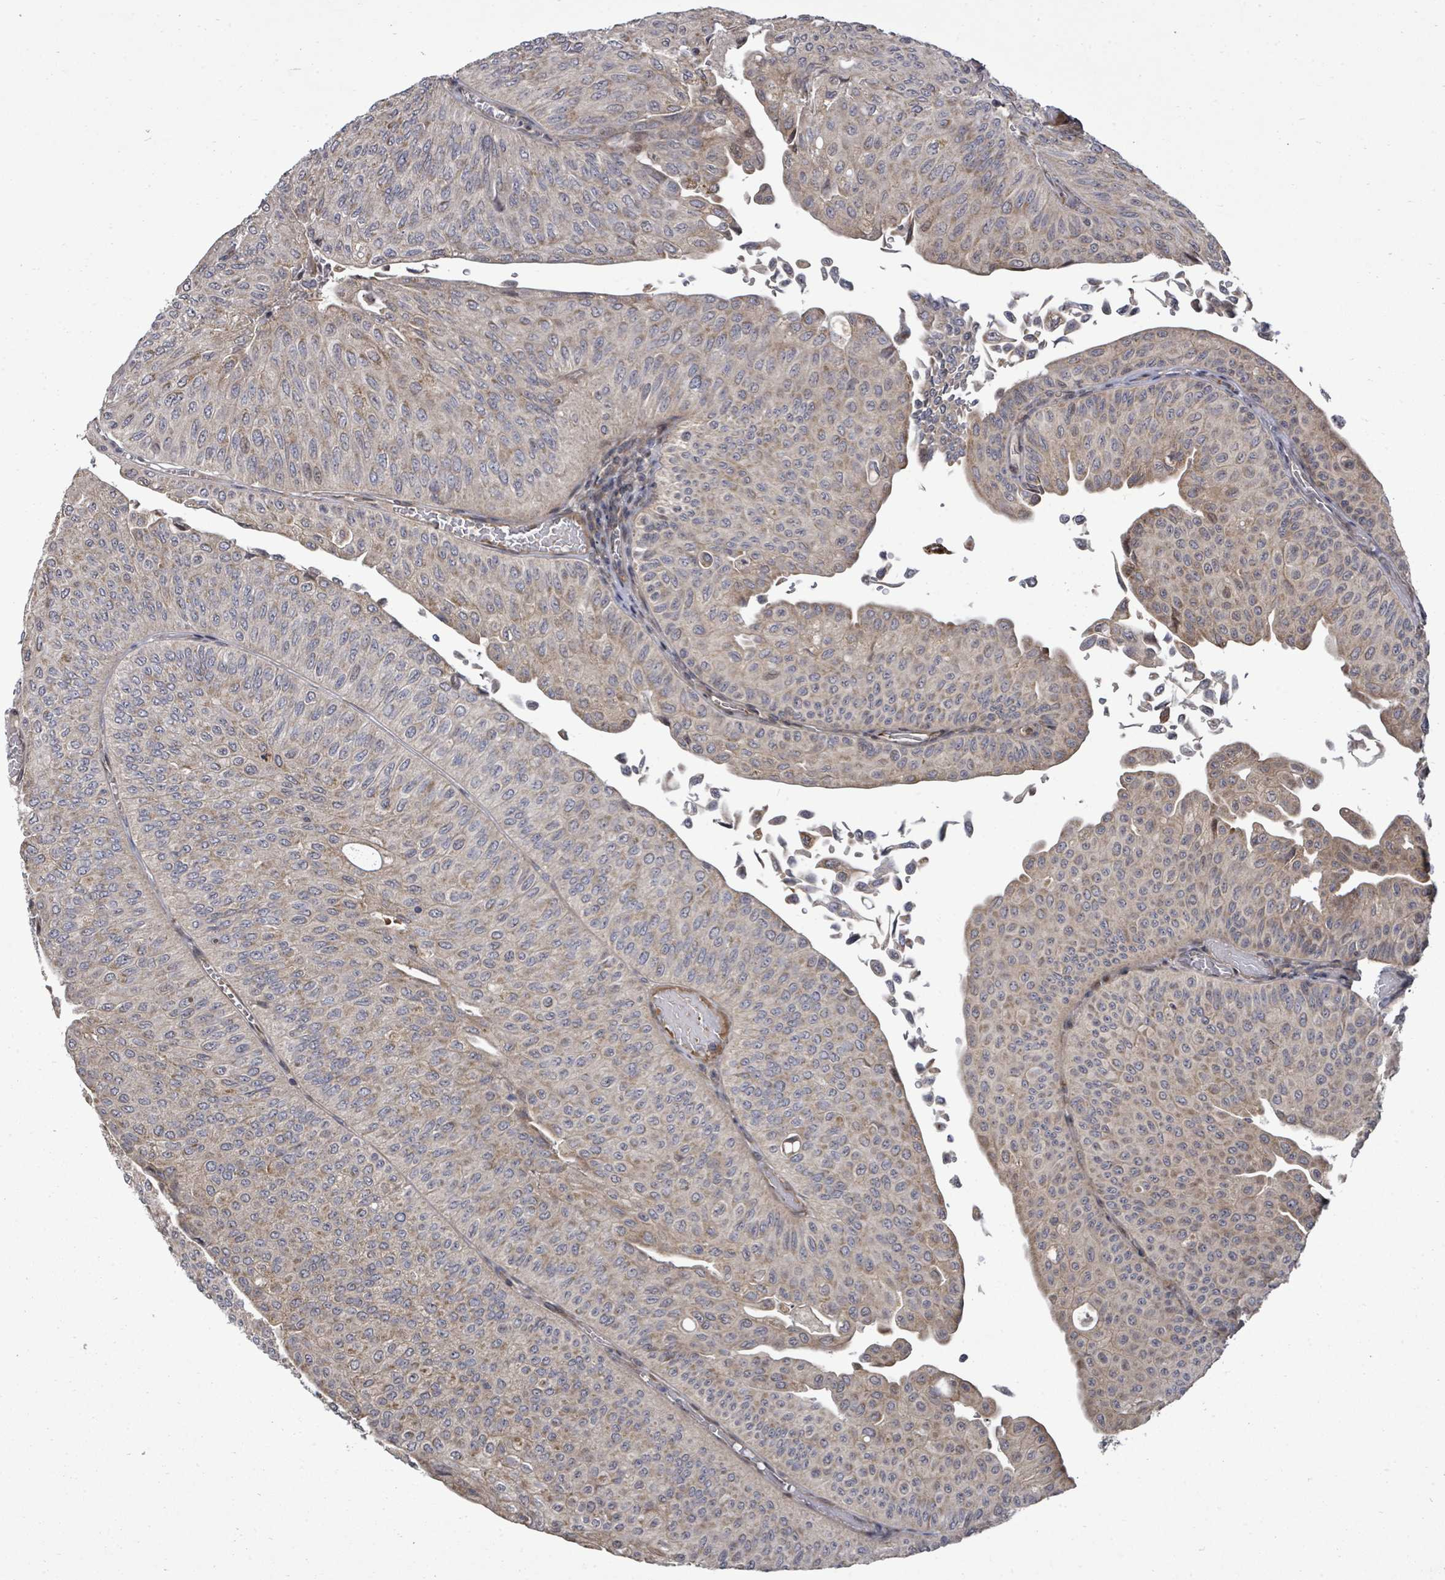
{"staining": {"intensity": "weak", "quantity": "25%-75%", "location": "cytoplasmic/membranous"}, "tissue": "urothelial cancer", "cell_type": "Tumor cells", "image_type": "cancer", "snomed": [{"axis": "morphology", "description": "Urothelial carcinoma, NOS"}, {"axis": "topography", "description": "Urinary bladder"}], "caption": "Weak cytoplasmic/membranous staining is present in approximately 25%-75% of tumor cells in urothelial cancer. The protein of interest is stained brown, and the nuclei are stained in blue (DAB IHC with brightfield microscopy, high magnification).", "gene": "KRTAP27-1", "patient": {"sex": "male", "age": 59}}